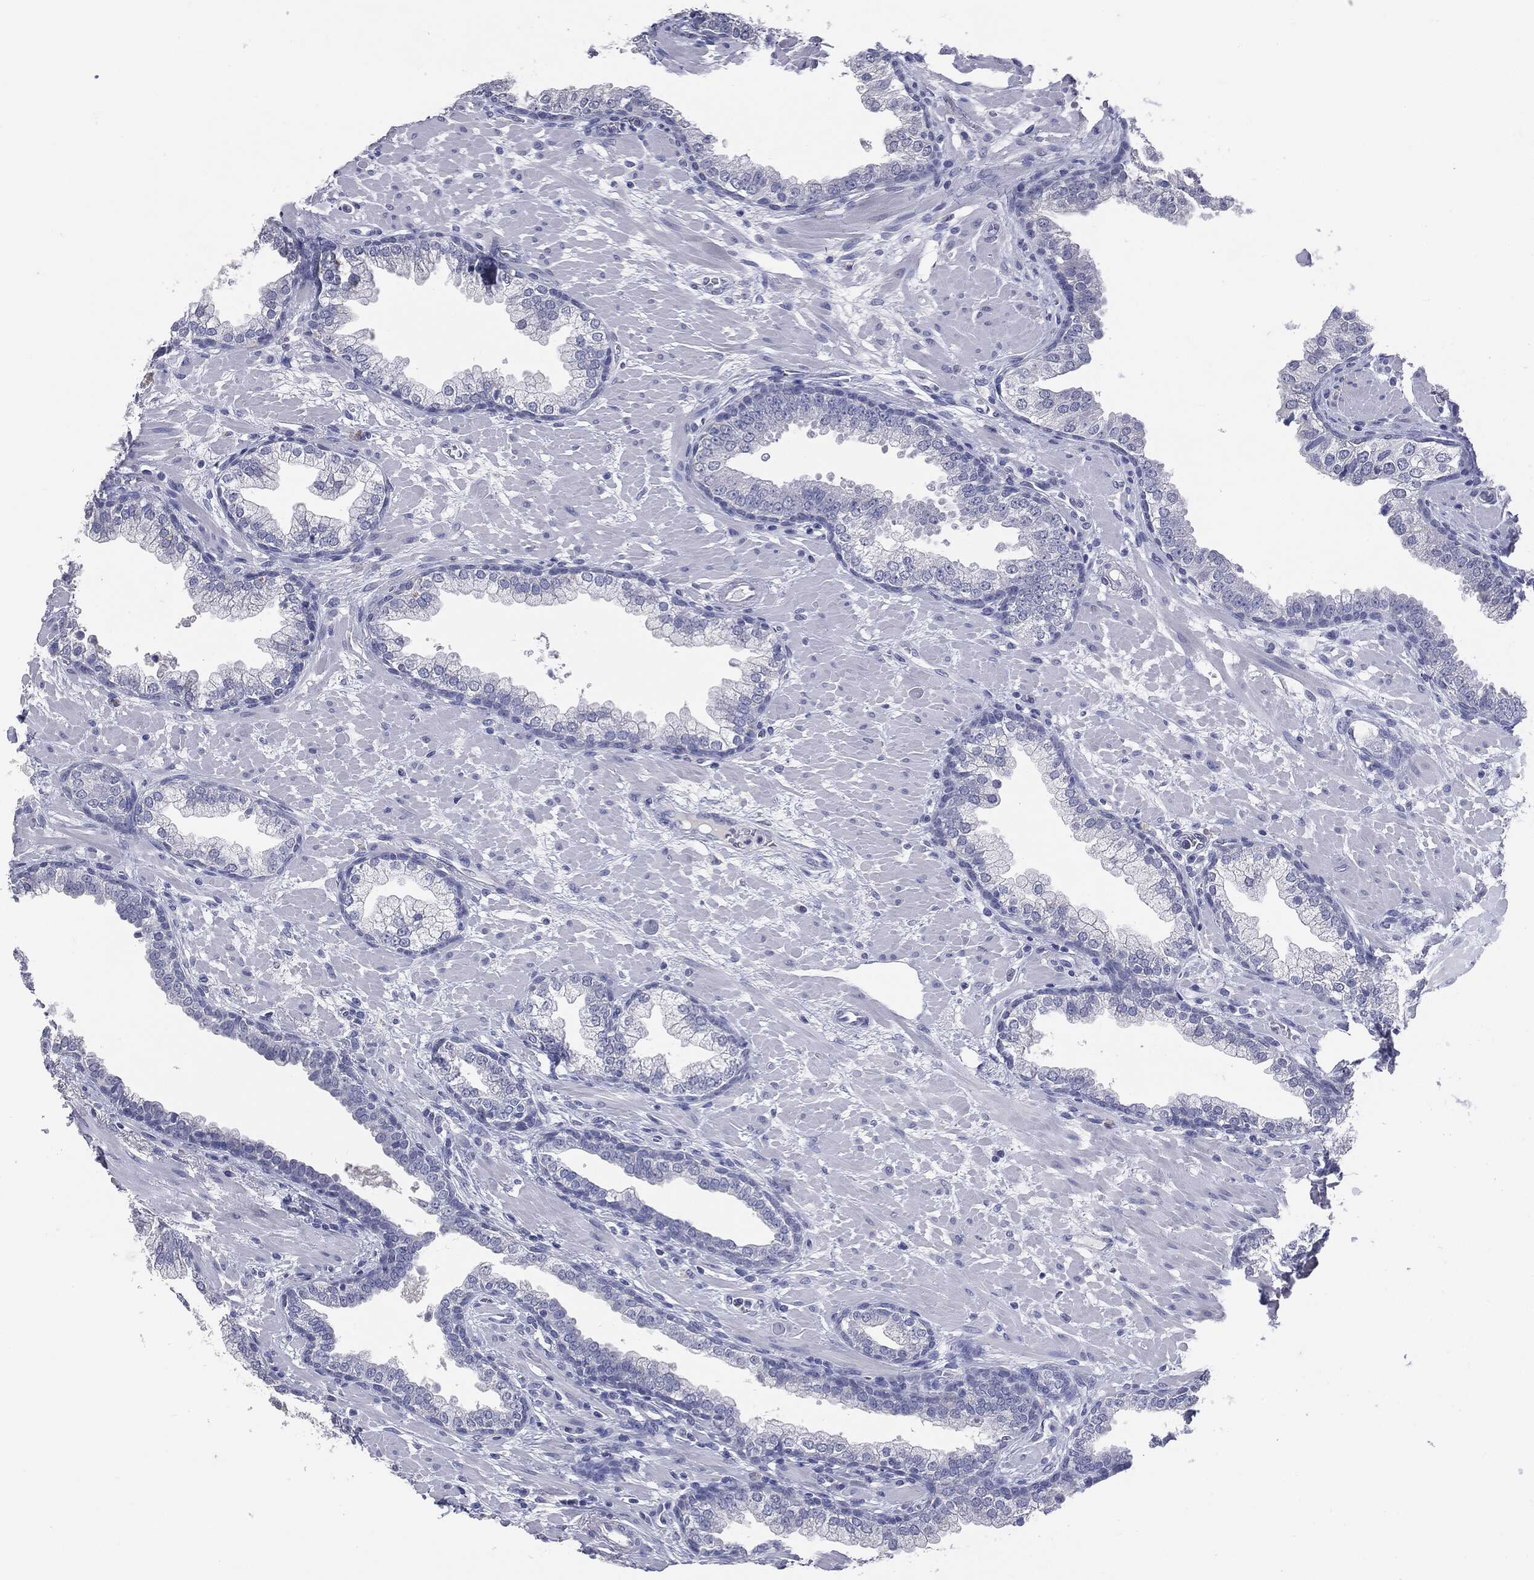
{"staining": {"intensity": "negative", "quantity": "none", "location": "none"}, "tissue": "prostate", "cell_type": "Glandular cells", "image_type": "normal", "snomed": [{"axis": "morphology", "description": "Normal tissue, NOS"}, {"axis": "topography", "description": "Prostate"}], "caption": "Human prostate stained for a protein using immunohistochemistry demonstrates no positivity in glandular cells.", "gene": "TSHB", "patient": {"sex": "male", "age": 63}}